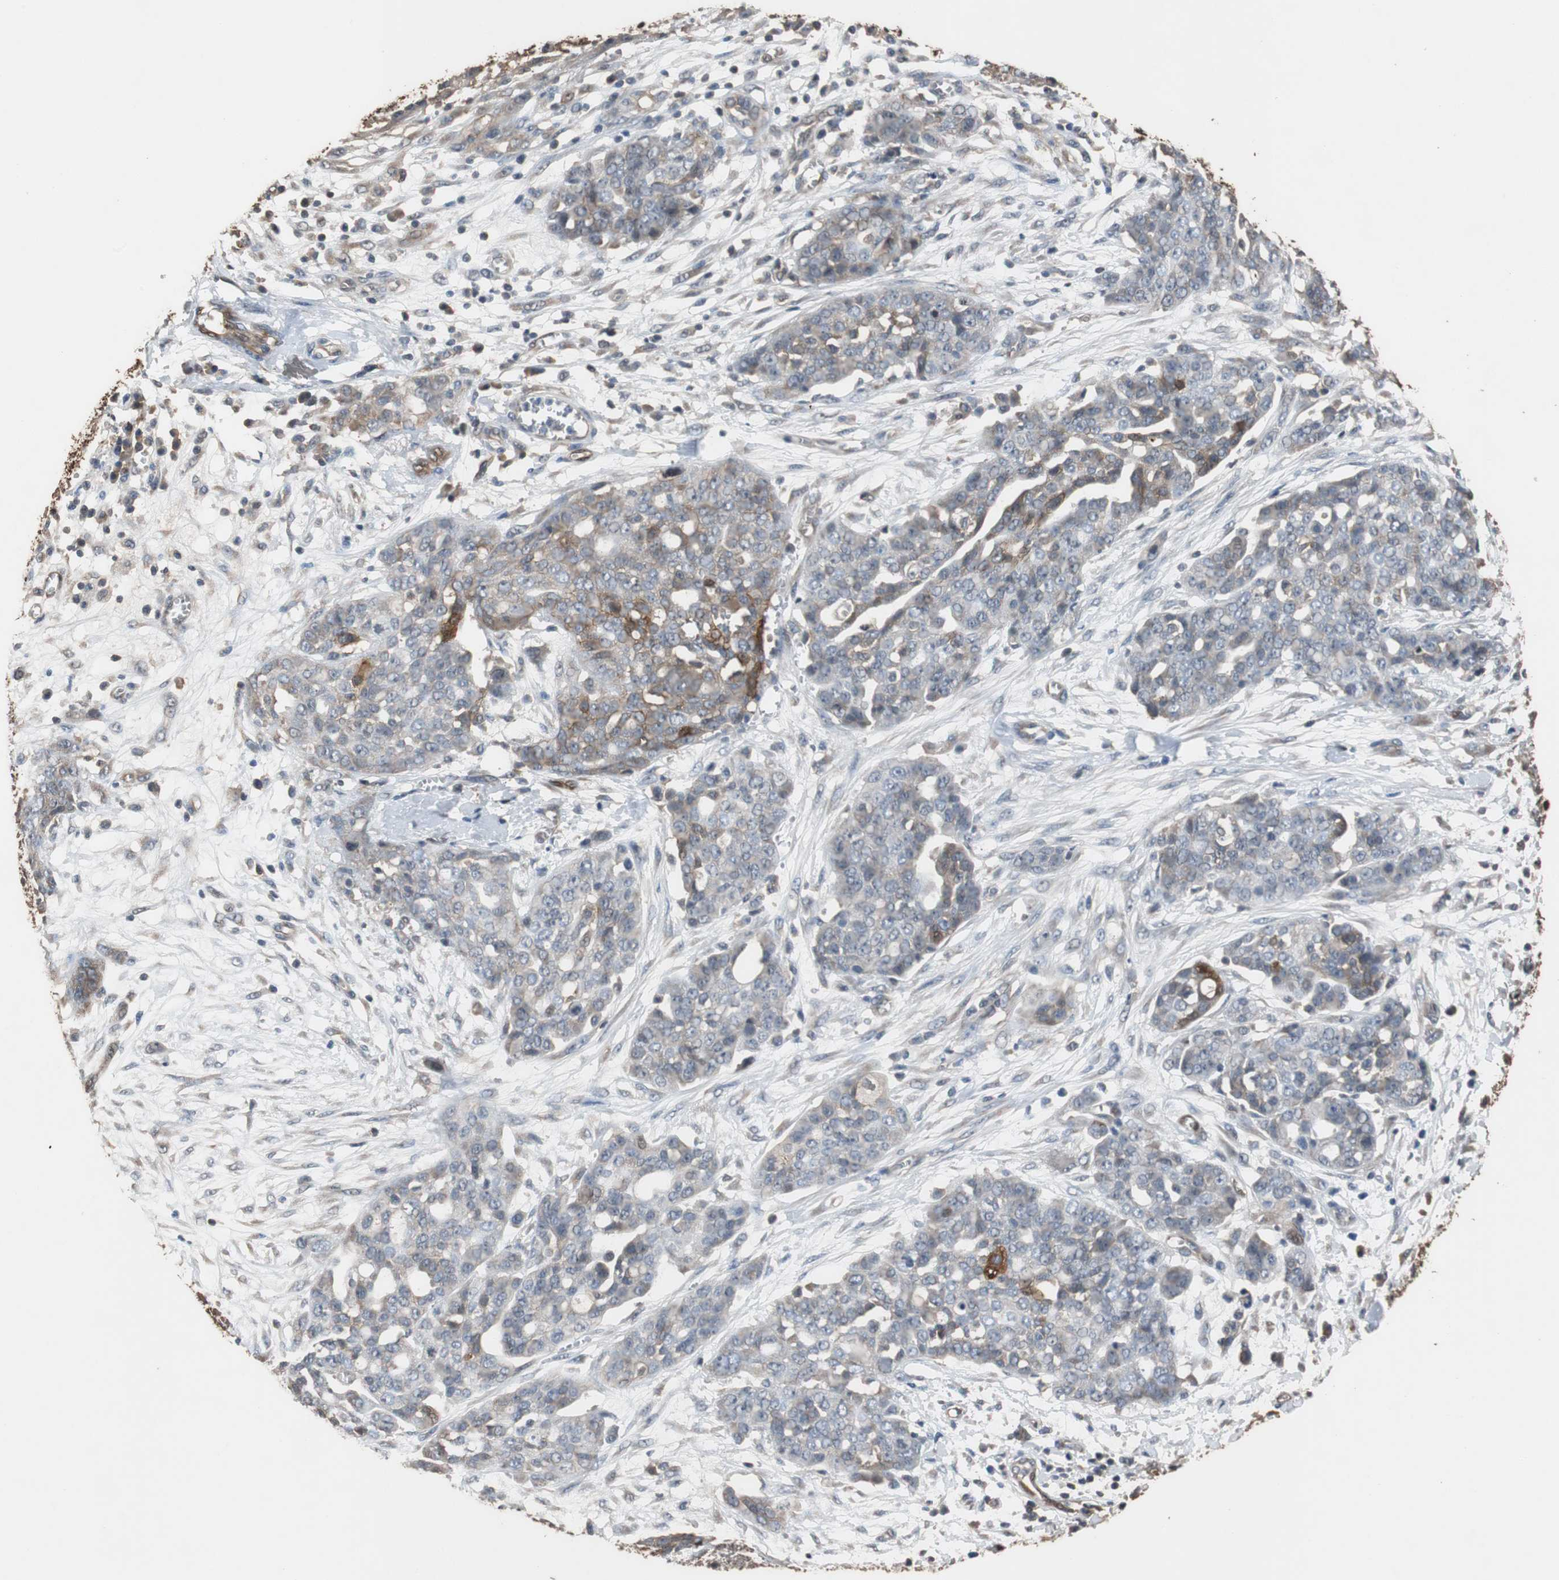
{"staining": {"intensity": "moderate", "quantity": "25%-75%", "location": "cytoplasmic/membranous"}, "tissue": "ovarian cancer", "cell_type": "Tumor cells", "image_type": "cancer", "snomed": [{"axis": "morphology", "description": "Cystadenocarcinoma, serous, NOS"}, {"axis": "topography", "description": "Soft tissue"}, {"axis": "topography", "description": "Ovary"}], "caption": "Serous cystadenocarcinoma (ovarian) stained with IHC demonstrates moderate cytoplasmic/membranous expression in approximately 25%-75% of tumor cells. (DAB (3,3'-diaminobenzidine) IHC with brightfield microscopy, high magnification).", "gene": "NDRG1", "patient": {"sex": "female", "age": 57}}